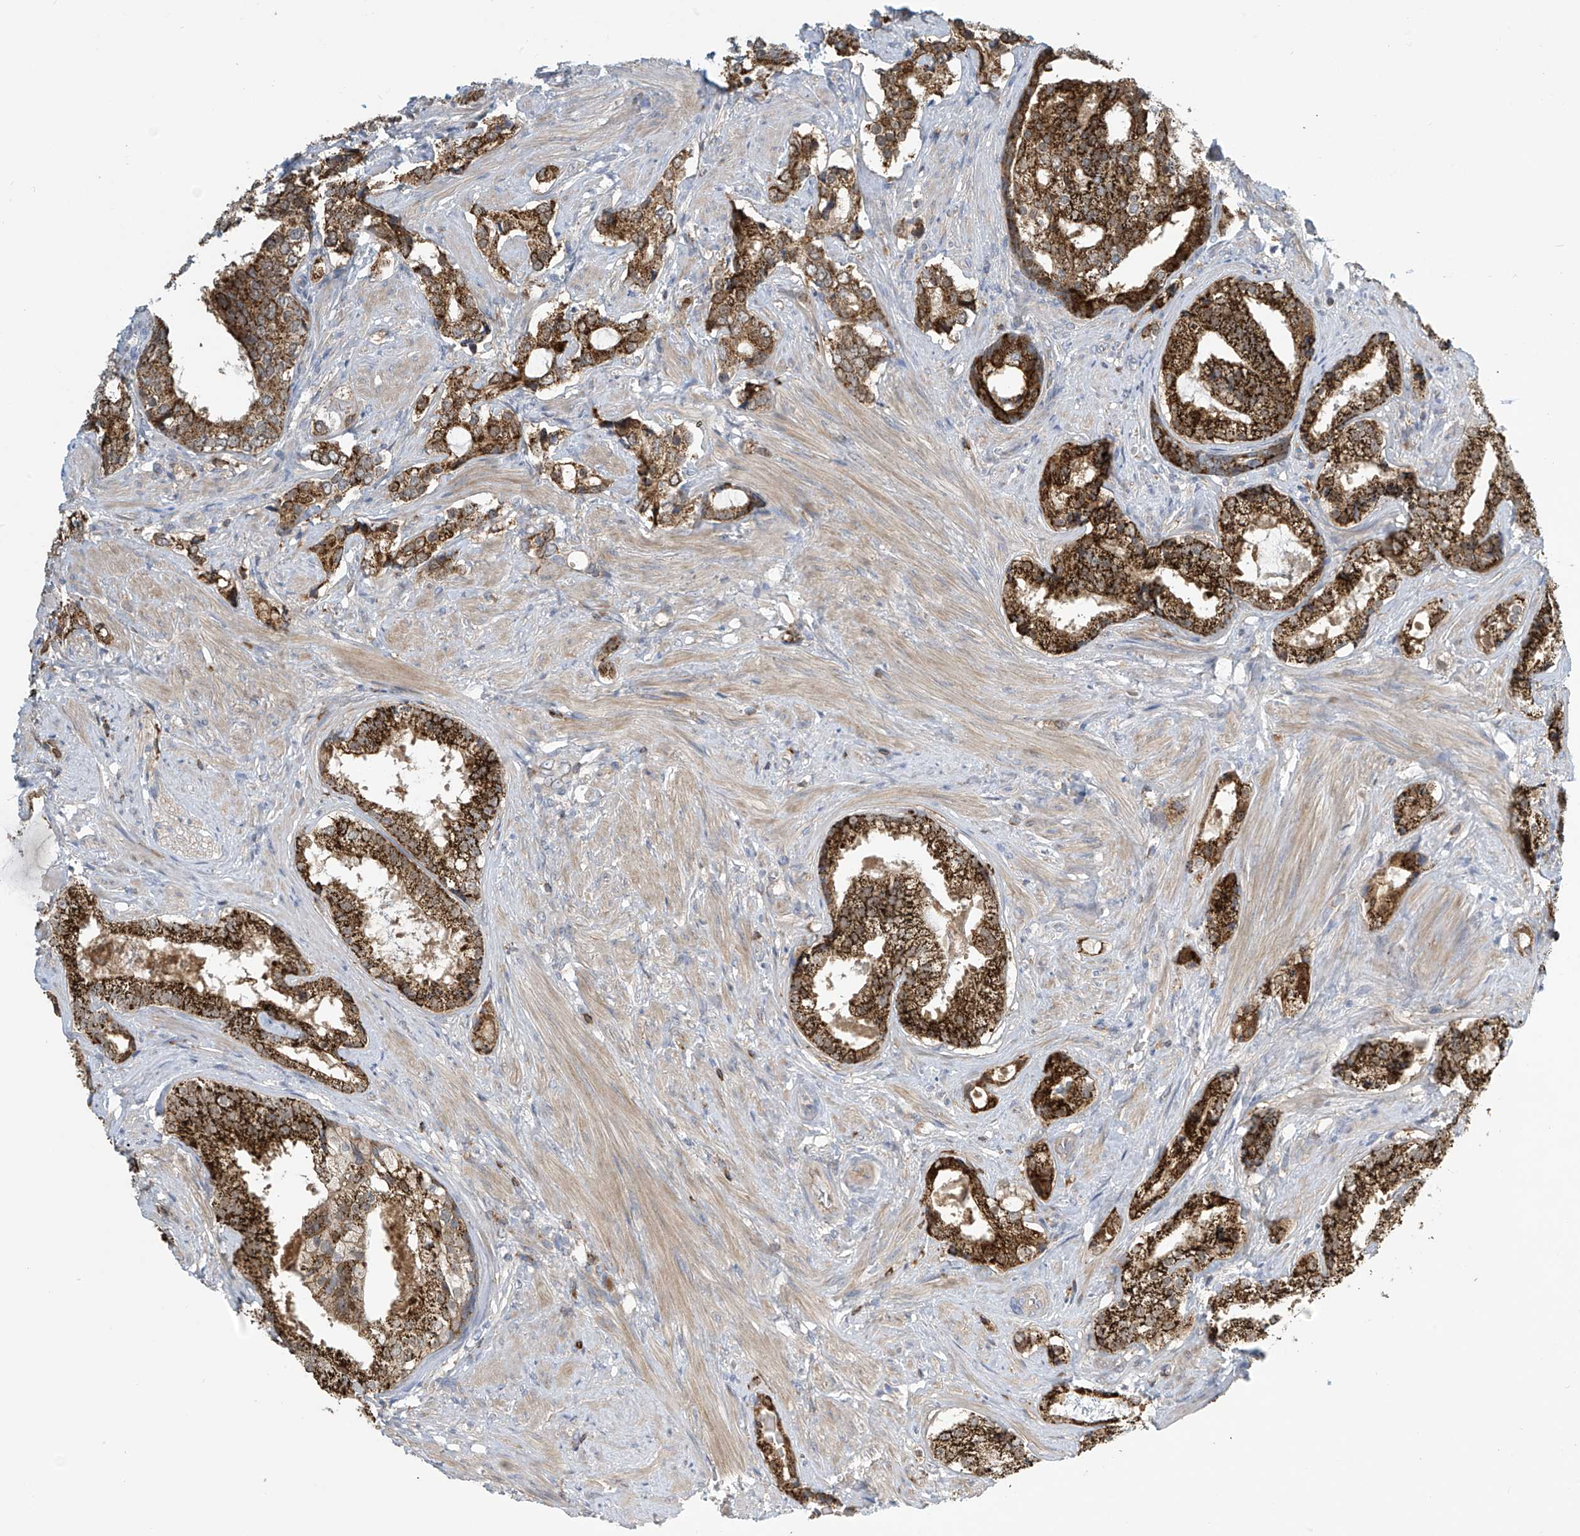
{"staining": {"intensity": "strong", "quantity": ">75%", "location": "cytoplasmic/membranous"}, "tissue": "prostate cancer", "cell_type": "Tumor cells", "image_type": "cancer", "snomed": [{"axis": "morphology", "description": "Adenocarcinoma, High grade"}, {"axis": "topography", "description": "Prostate"}], "caption": "Prostate high-grade adenocarcinoma tissue demonstrates strong cytoplasmic/membranous positivity in about >75% of tumor cells, visualized by immunohistochemistry.", "gene": "IBA57", "patient": {"sex": "male", "age": 58}}